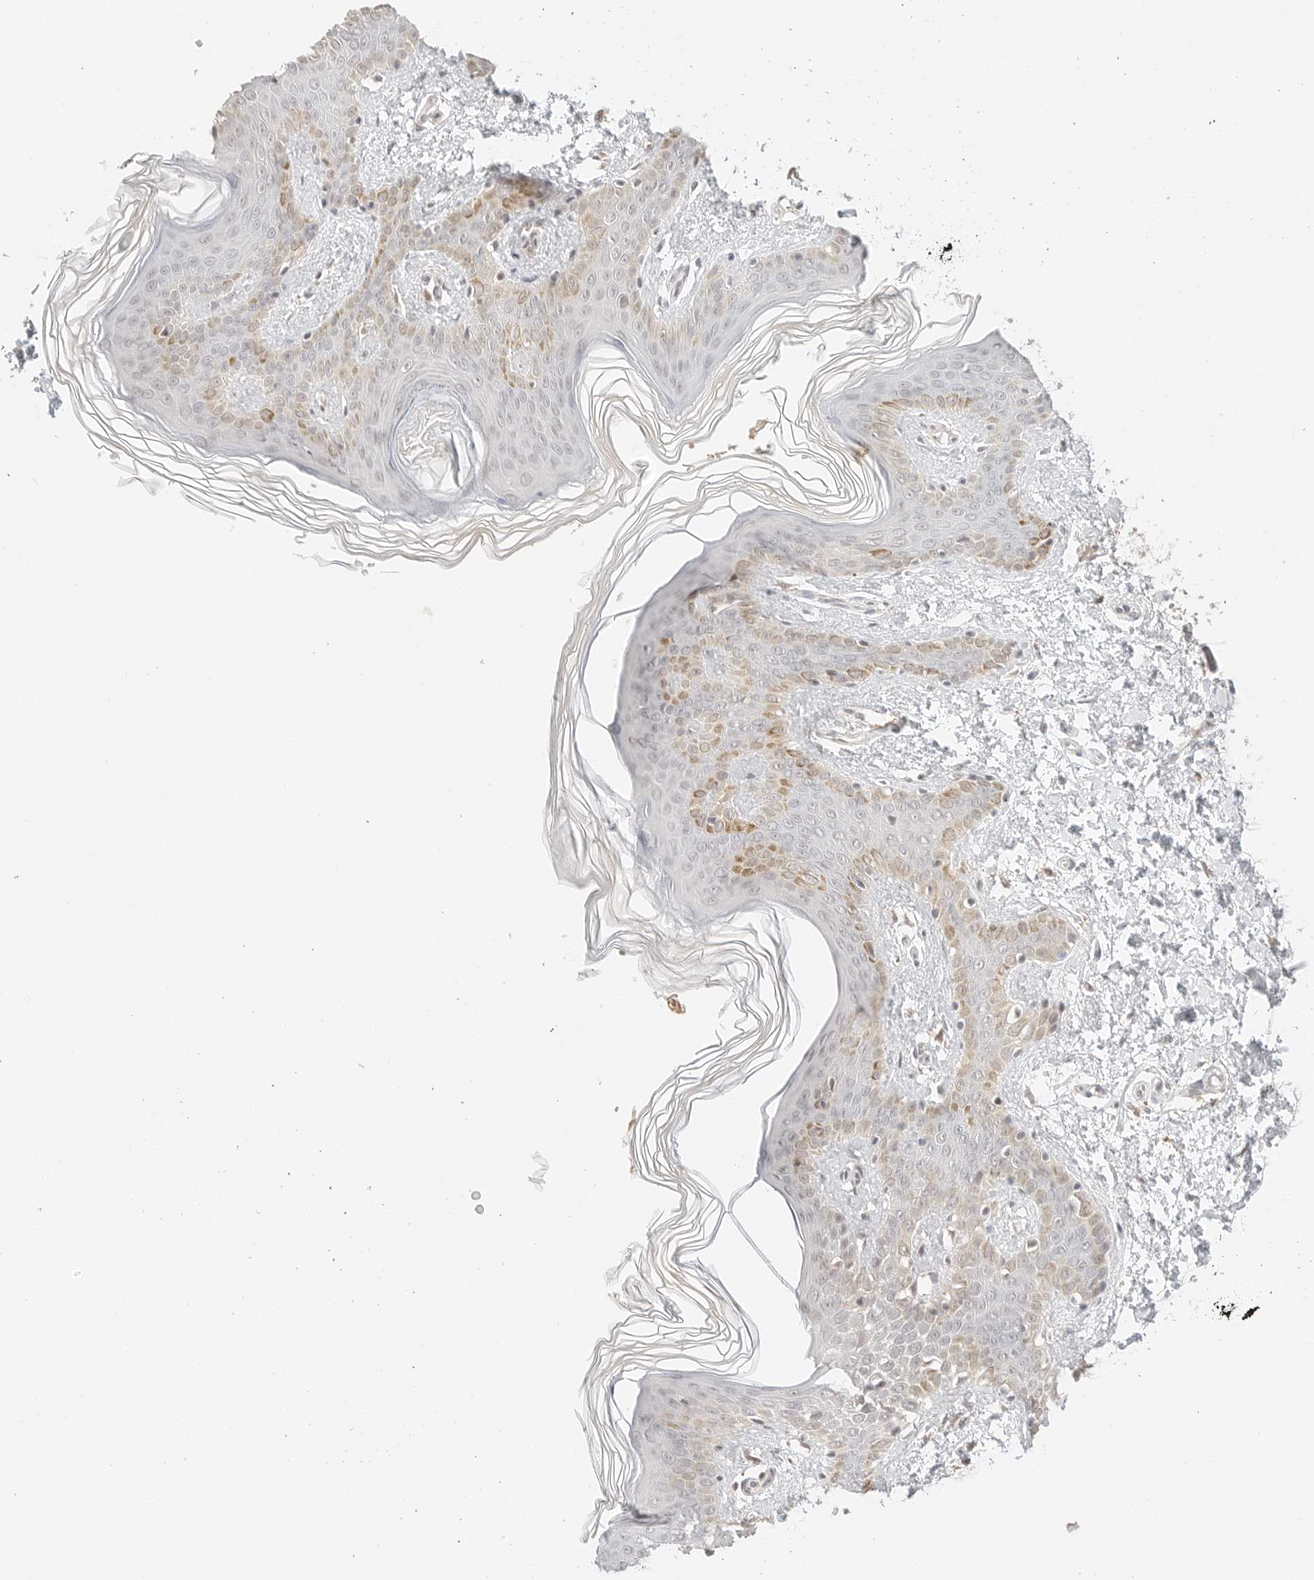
{"staining": {"intensity": "negative", "quantity": "none", "location": "none"}, "tissue": "skin", "cell_type": "Fibroblasts", "image_type": "normal", "snomed": [{"axis": "morphology", "description": "Normal tissue, NOS"}, {"axis": "morphology", "description": "Neoplasm, benign, NOS"}, {"axis": "topography", "description": "Skin"}, {"axis": "topography", "description": "Soft tissue"}], "caption": "A high-resolution photomicrograph shows immunohistochemistry (IHC) staining of normal skin, which displays no significant positivity in fibroblasts. (DAB (3,3'-diaminobenzidine) IHC, high magnification).", "gene": "RPS6KL1", "patient": {"sex": "male", "age": 26}}